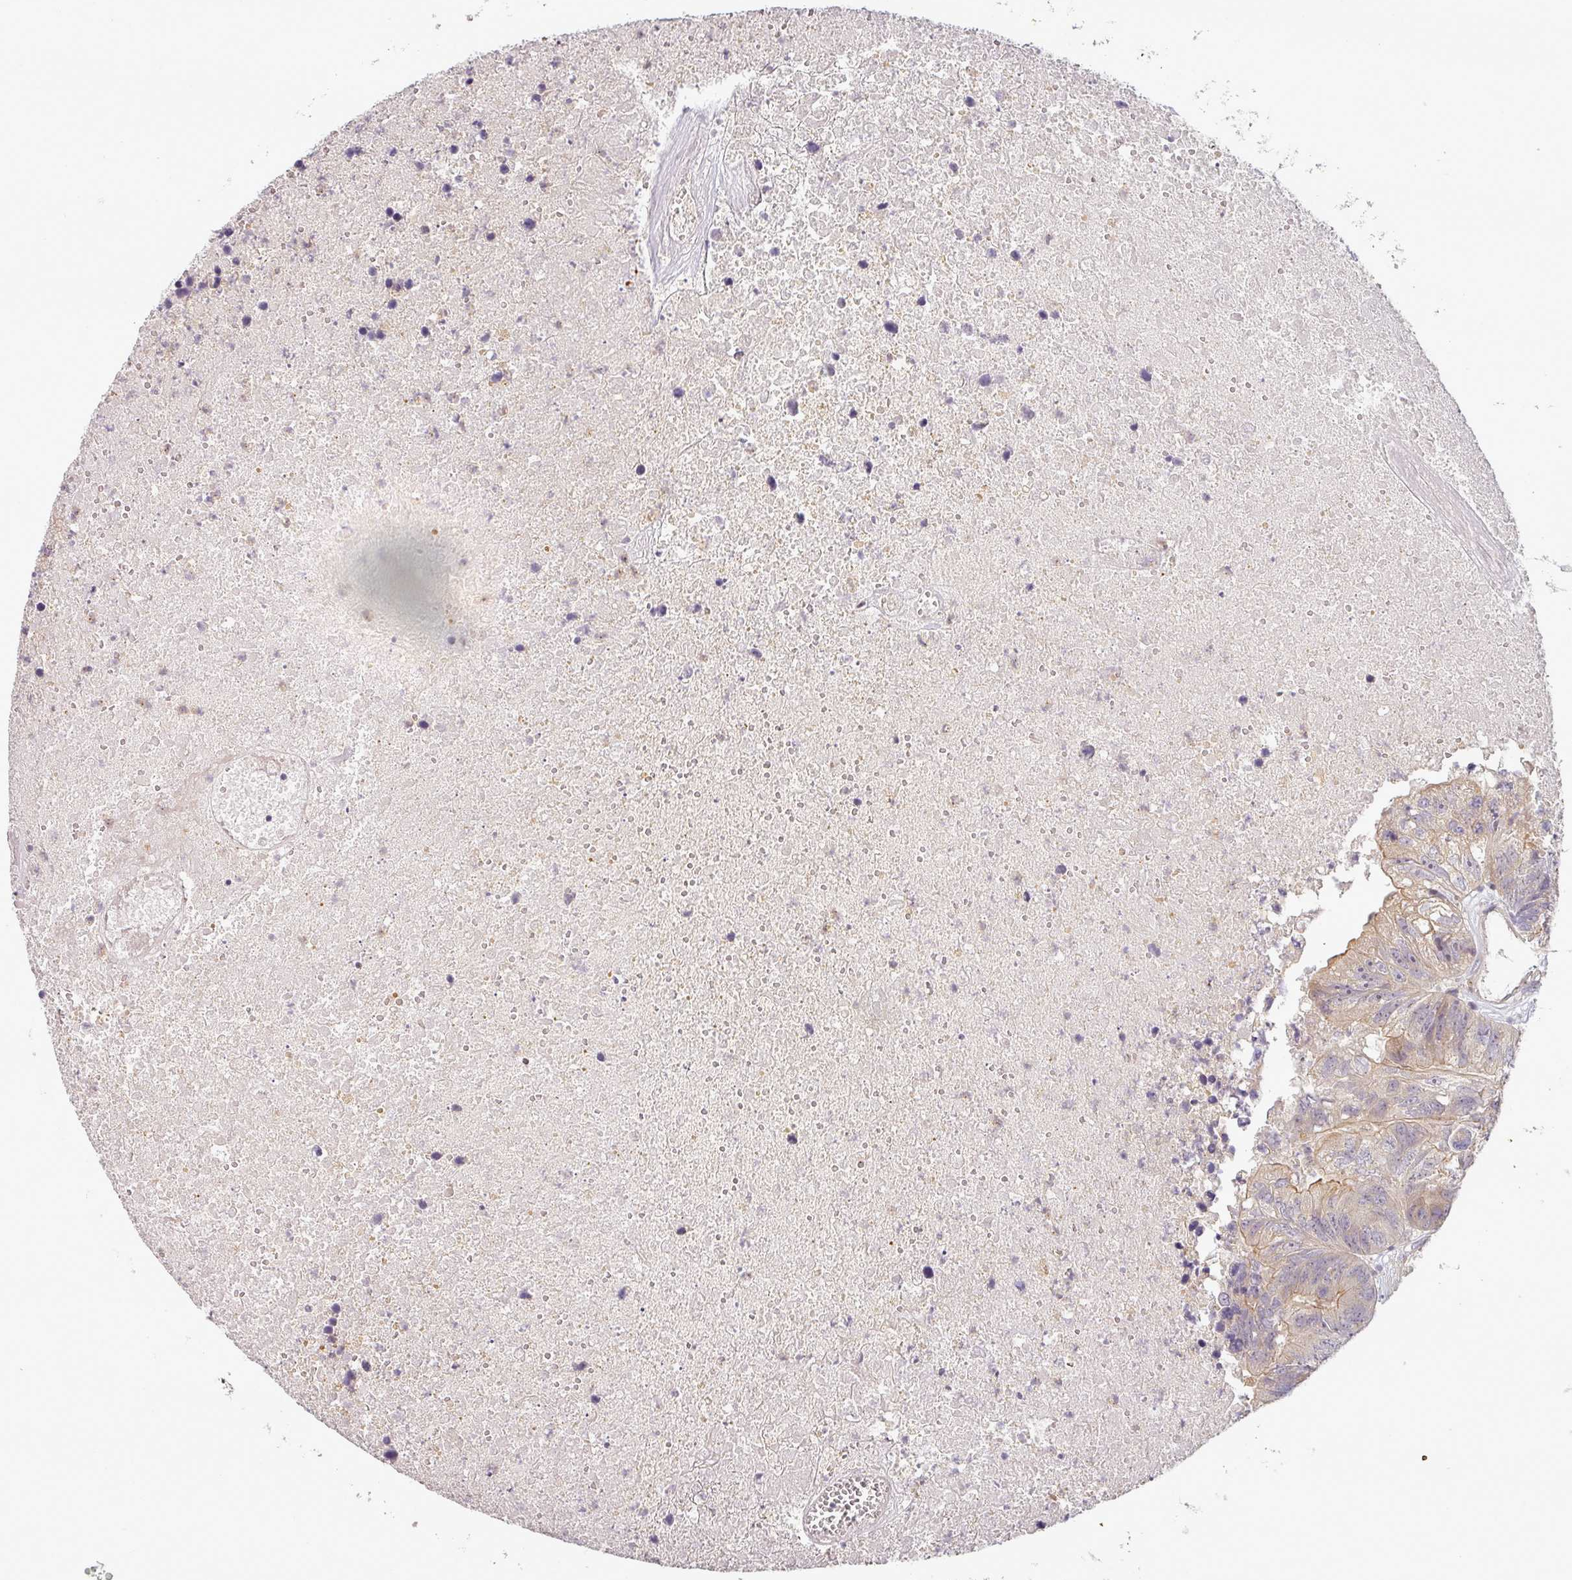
{"staining": {"intensity": "weak", "quantity": "25%-75%", "location": "cytoplasmic/membranous"}, "tissue": "colorectal cancer", "cell_type": "Tumor cells", "image_type": "cancer", "snomed": [{"axis": "morphology", "description": "Adenocarcinoma, NOS"}, {"axis": "topography", "description": "Colon"}], "caption": "This micrograph shows colorectal cancer stained with immunohistochemistry to label a protein in brown. The cytoplasmic/membranous of tumor cells show weak positivity for the protein. Nuclei are counter-stained blue.", "gene": "NIN", "patient": {"sex": "female", "age": 48}}